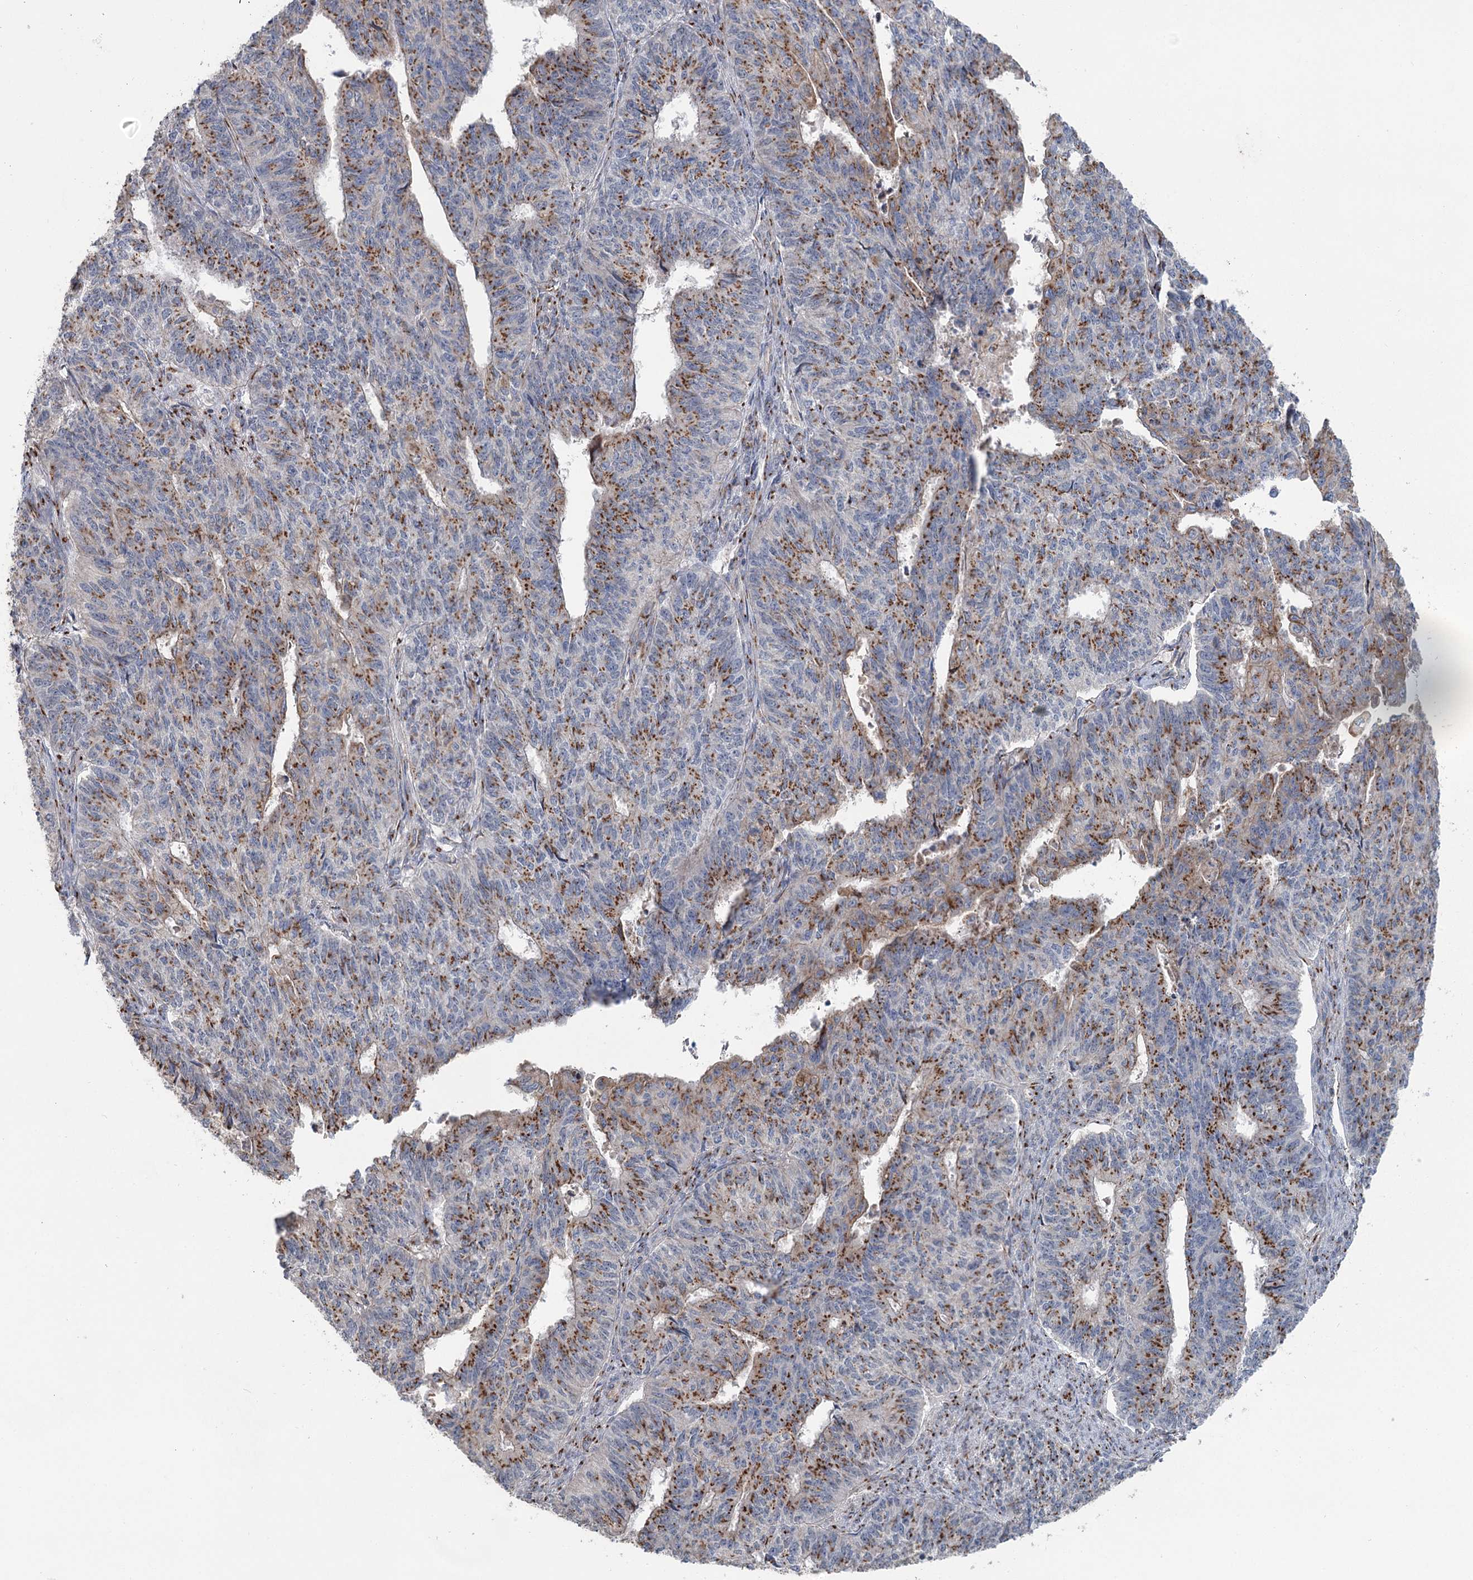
{"staining": {"intensity": "moderate", "quantity": ">75%", "location": "cytoplasmic/membranous"}, "tissue": "endometrial cancer", "cell_type": "Tumor cells", "image_type": "cancer", "snomed": [{"axis": "morphology", "description": "Adenocarcinoma, NOS"}, {"axis": "topography", "description": "Endometrium"}], "caption": "Tumor cells reveal medium levels of moderate cytoplasmic/membranous staining in about >75% of cells in endometrial cancer (adenocarcinoma).", "gene": "ITIH5", "patient": {"sex": "female", "age": 32}}